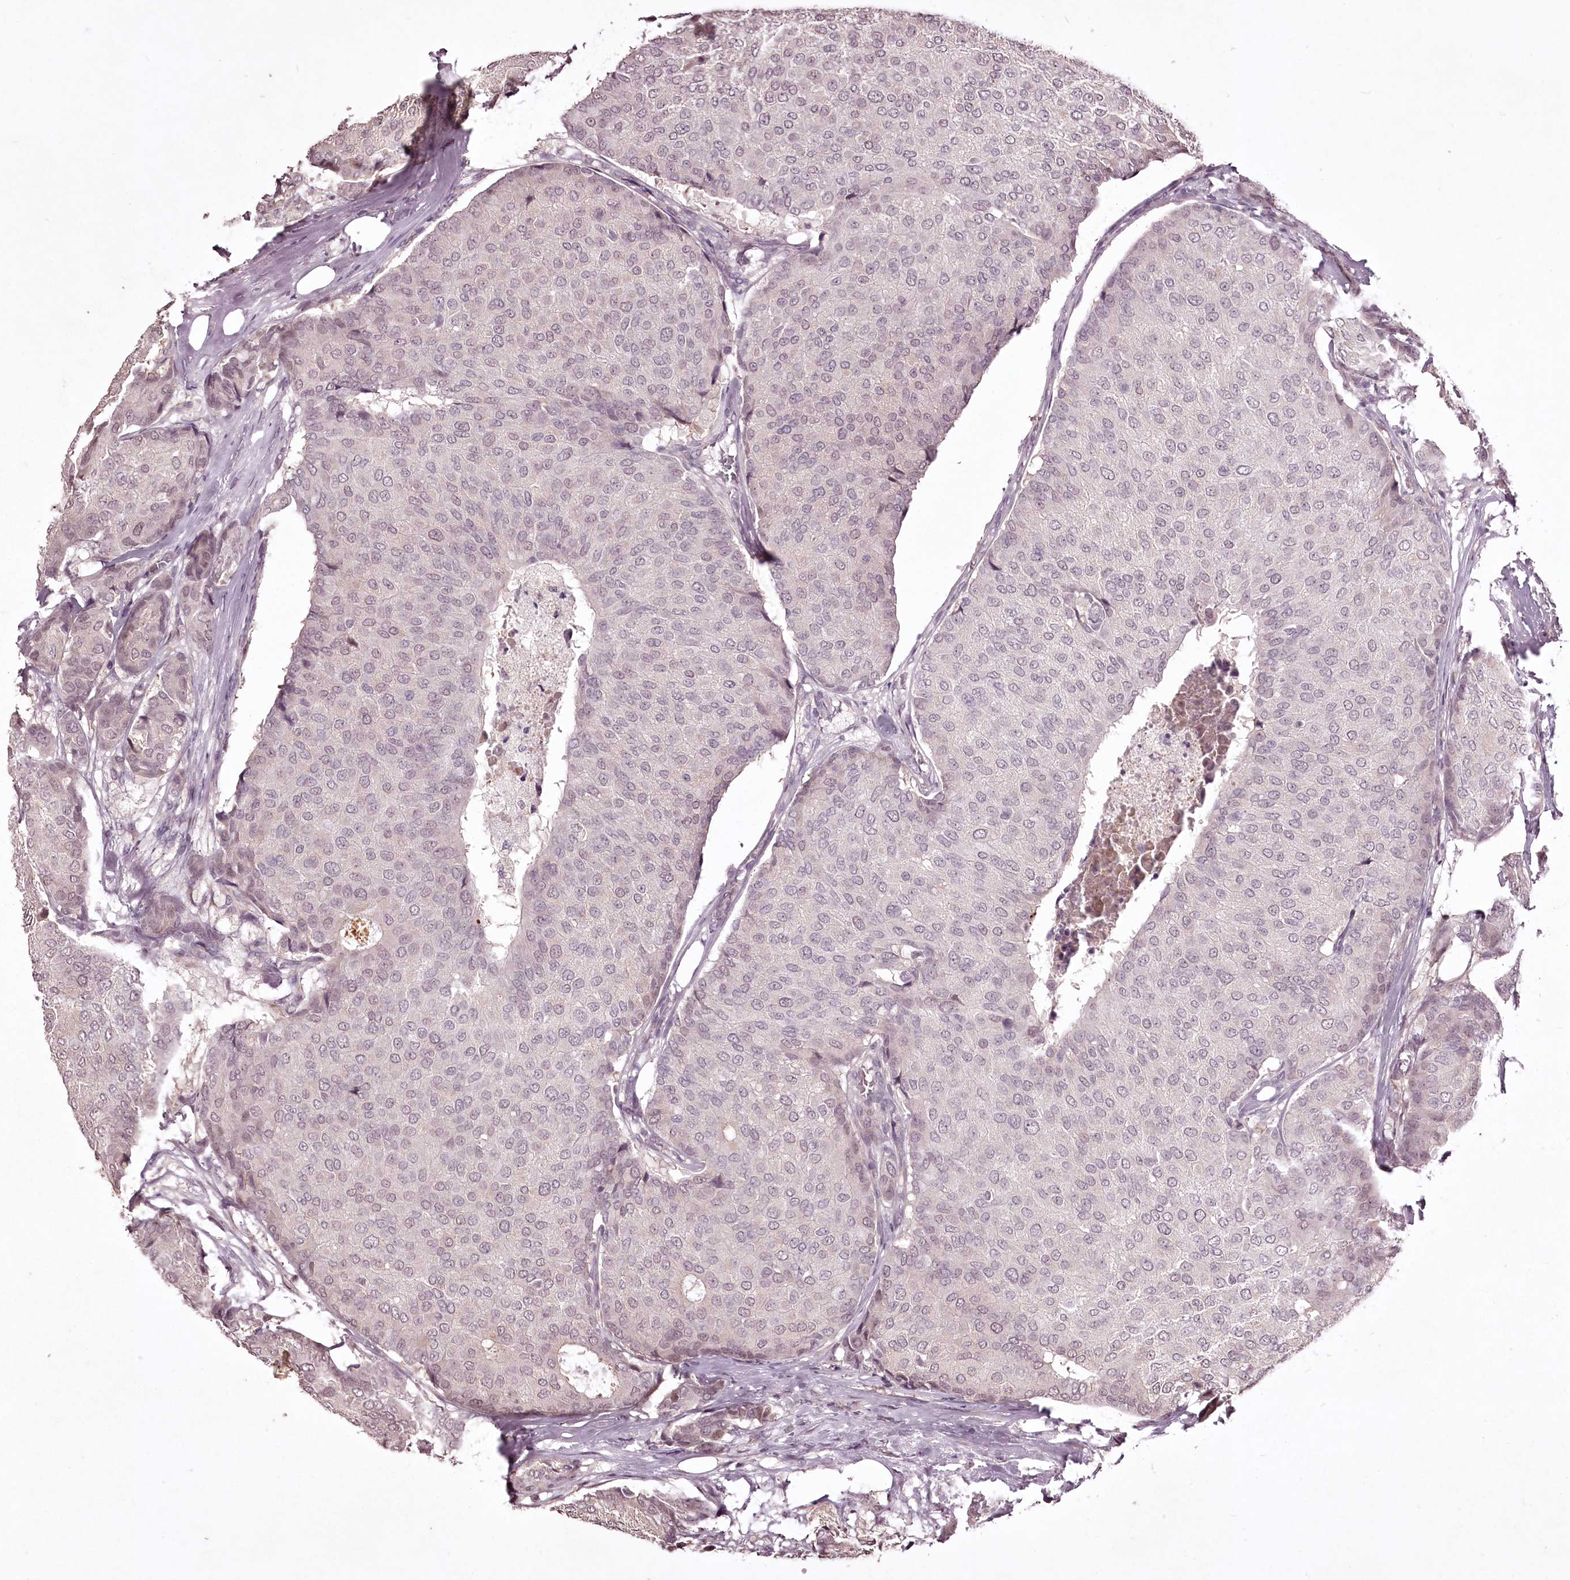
{"staining": {"intensity": "weak", "quantity": "<25%", "location": "nuclear"}, "tissue": "breast cancer", "cell_type": "Tumor cells", "image_type": "cancer", "snomed": [{"axis": "morphology", "description": "Duct carcinoma"}, {"axis": "topography", "description": "Breast"}], "caption": "Immunohistochemistry (IHC) of human invasive ductal carcinoma (breast) exhibits no expression in tumor cells.", "gene": "ADRA1D", "patient": {"sex": "female", "age": 75}}